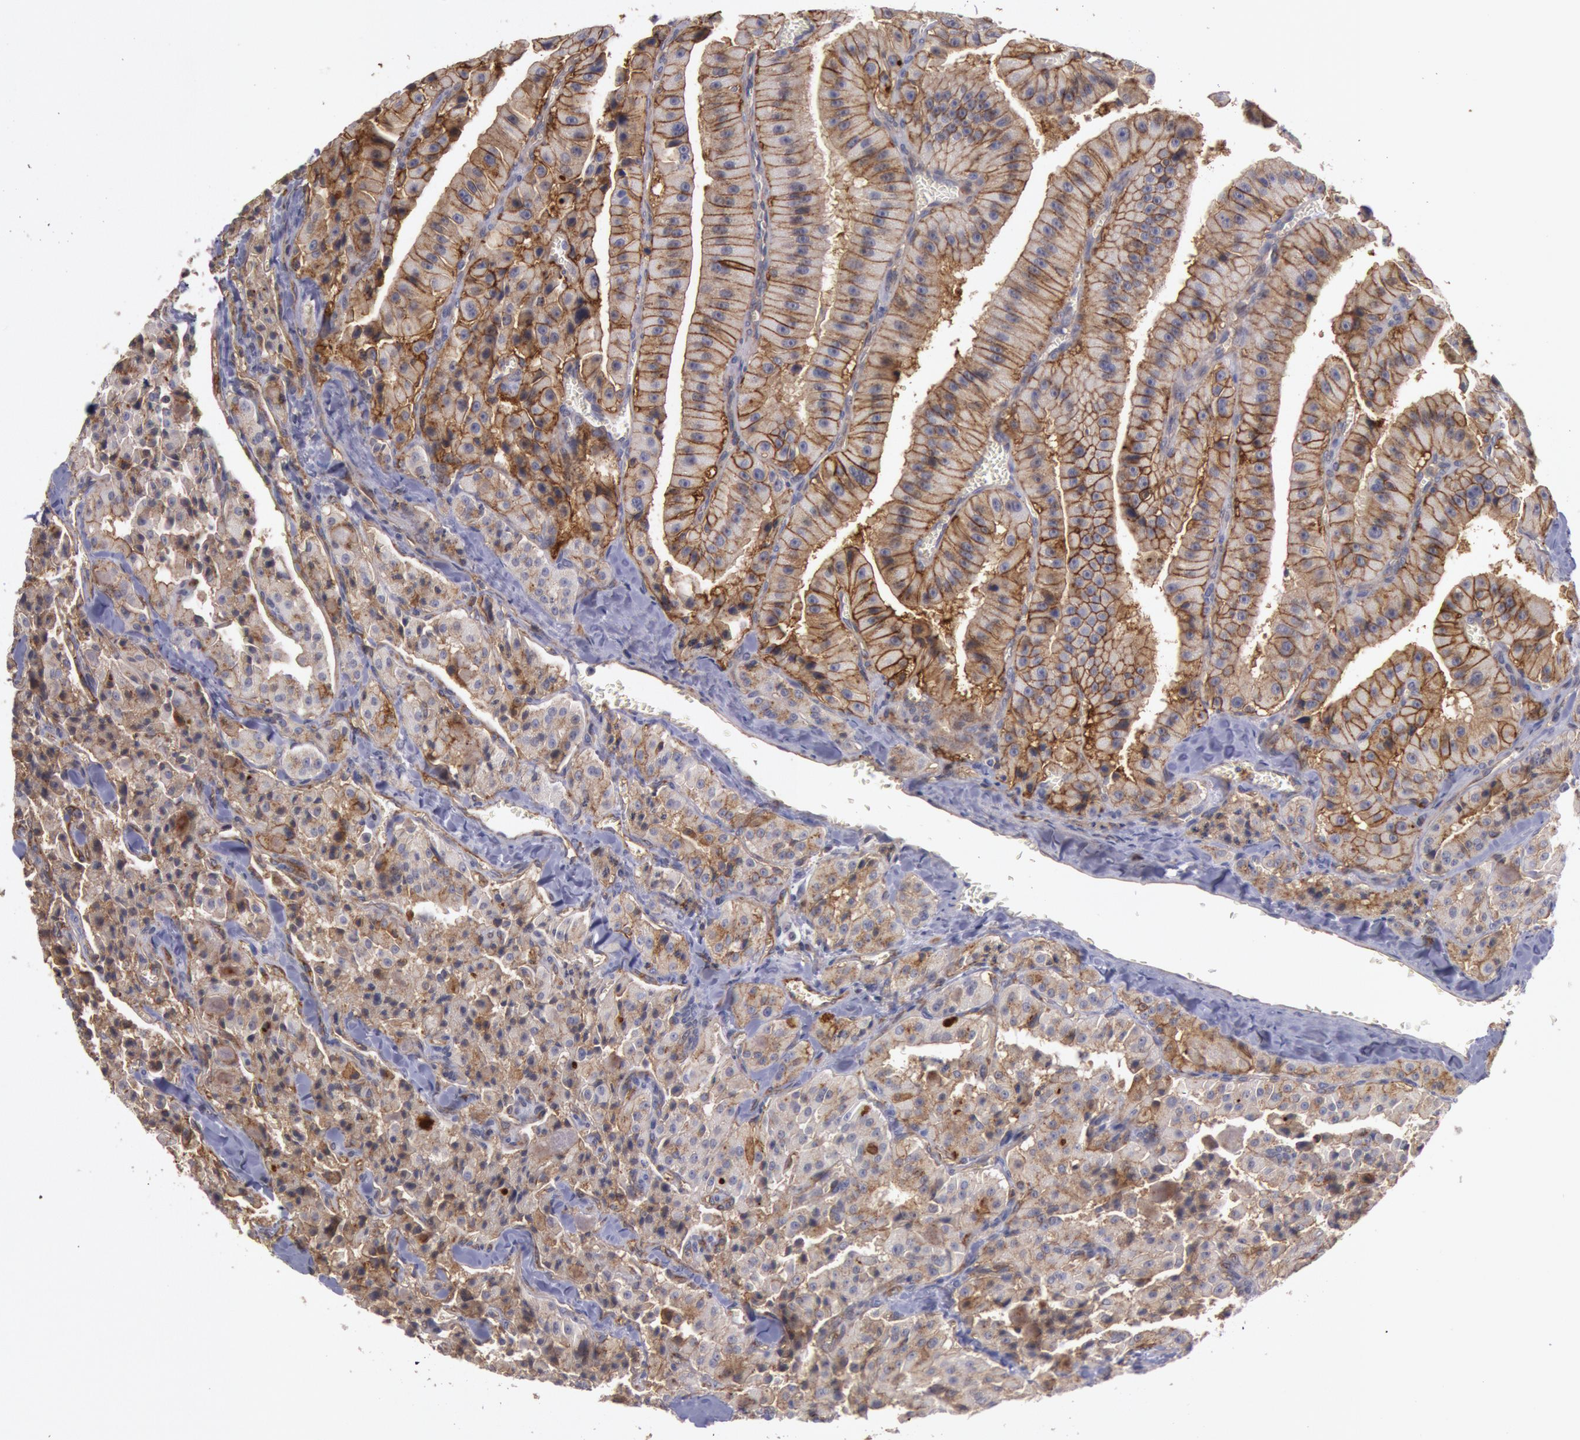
{"staining": {"intensity": "strong", "quantity": ">75%", "location": "cytoplasmic/membranous"}, "tissue": "thyroid cancer", "cell_type": "Tumor cells", "image_type": "cancer", "snomed": [{"axis": "morphology", "description": "Carcinoma, NOS"}, {"axis": "topography", "description": "Thyroid gland"}], "caption": "Human carcinoma (thyroid) stained for a protein (brown) exhibits strong cytoplasmic/membranous positive positivity in approximately >75% of tumor cells.", "gene": "TRIB2", "patient": {"sex": "male", "age": 76}}